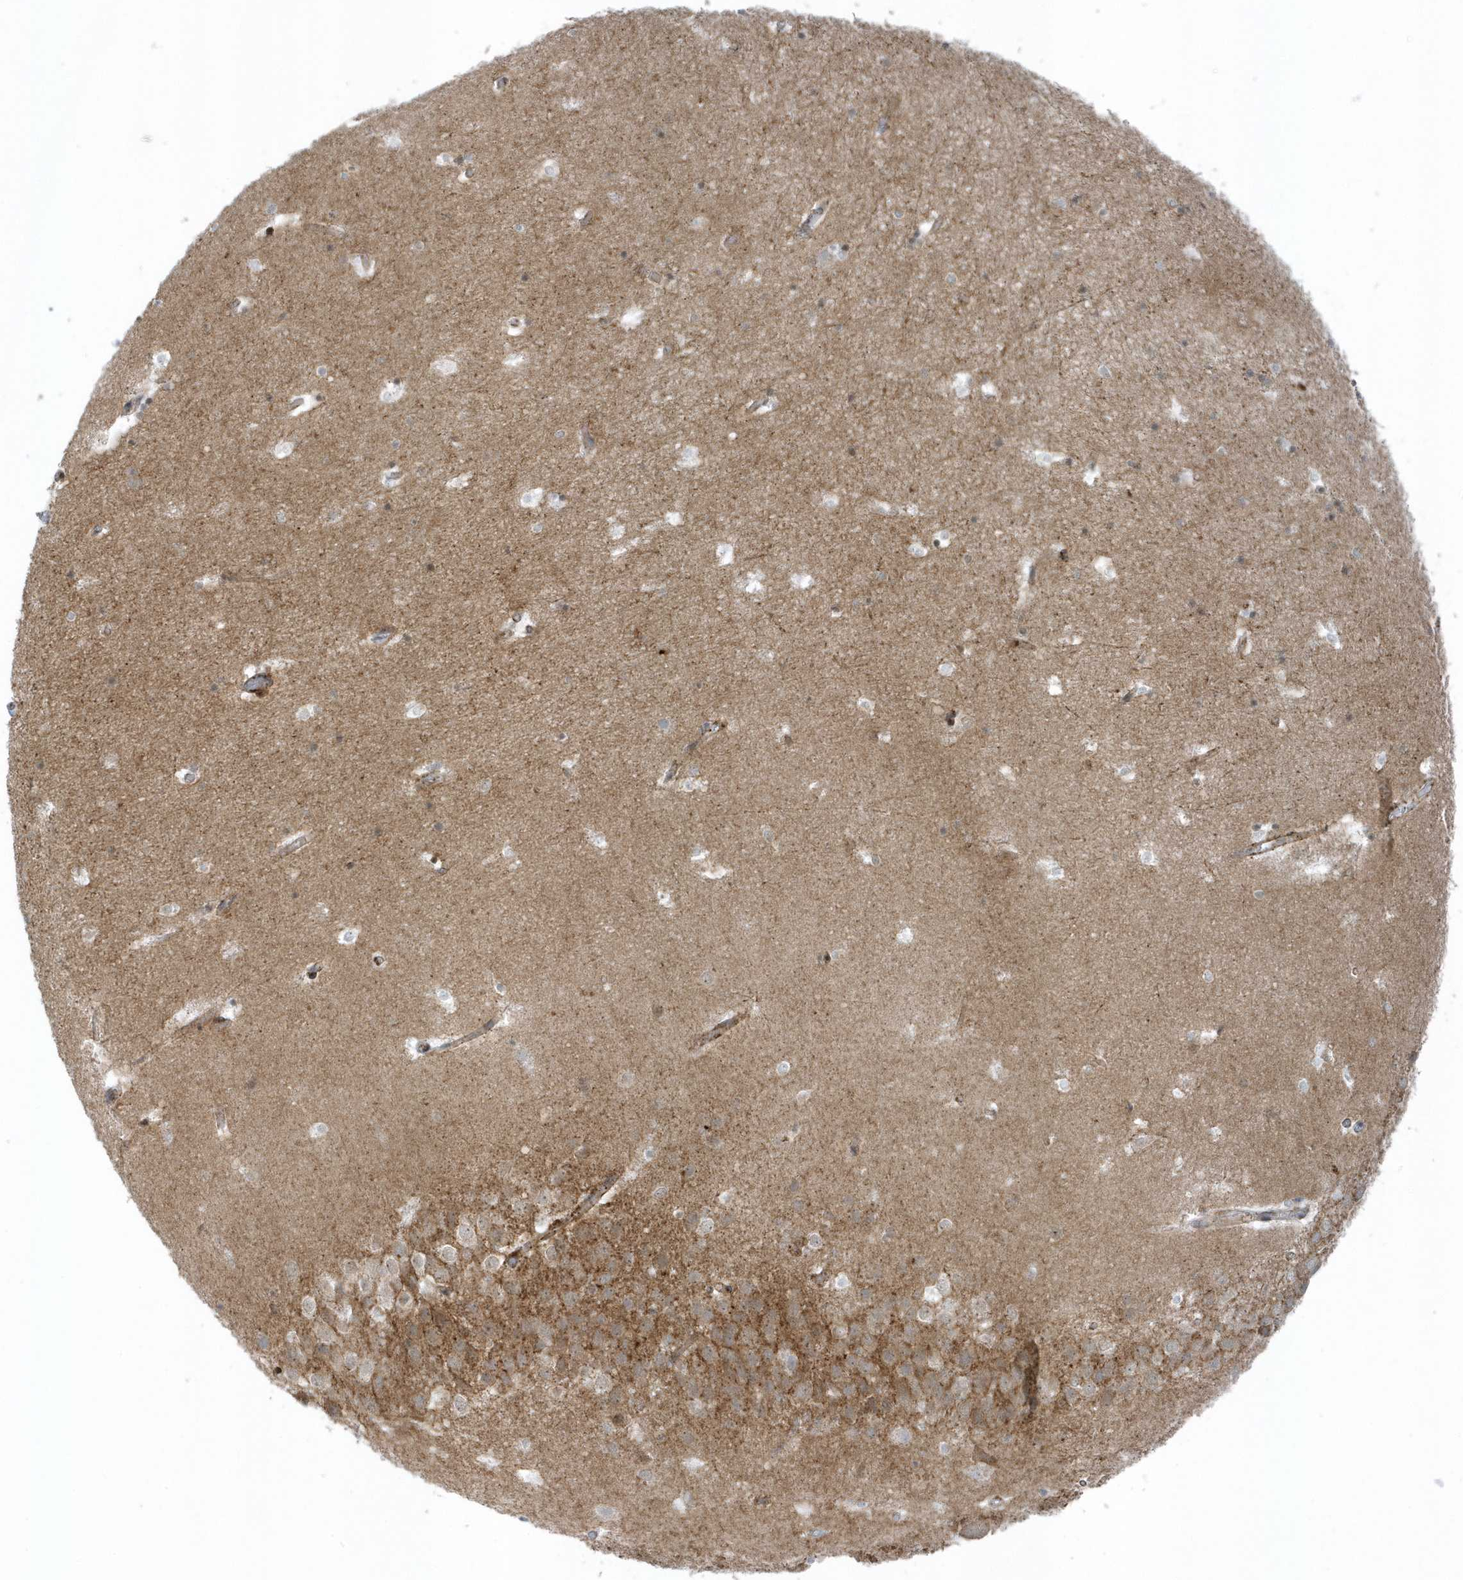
{"staining": {"intensity": "weak", "quantity": "<25%", "location": "cytoplasmic/membranous"}, "tissue": "hippocampus", "cell_type": "Glial cells", "image_type": "normal", "snomed": [{"axis": "morphology", "description": "Normal tissue, NOS"}, {"axis": "topography", "description": "Hippocampus"}], "caption": "Immunohistochemistry (IHC) micrograph of unremarkable hippocampus stained for a protein (brown), which displays no expression in glial cells.", "gene": "CACNB2", "patient": {"sex": "female", "age": 52}}